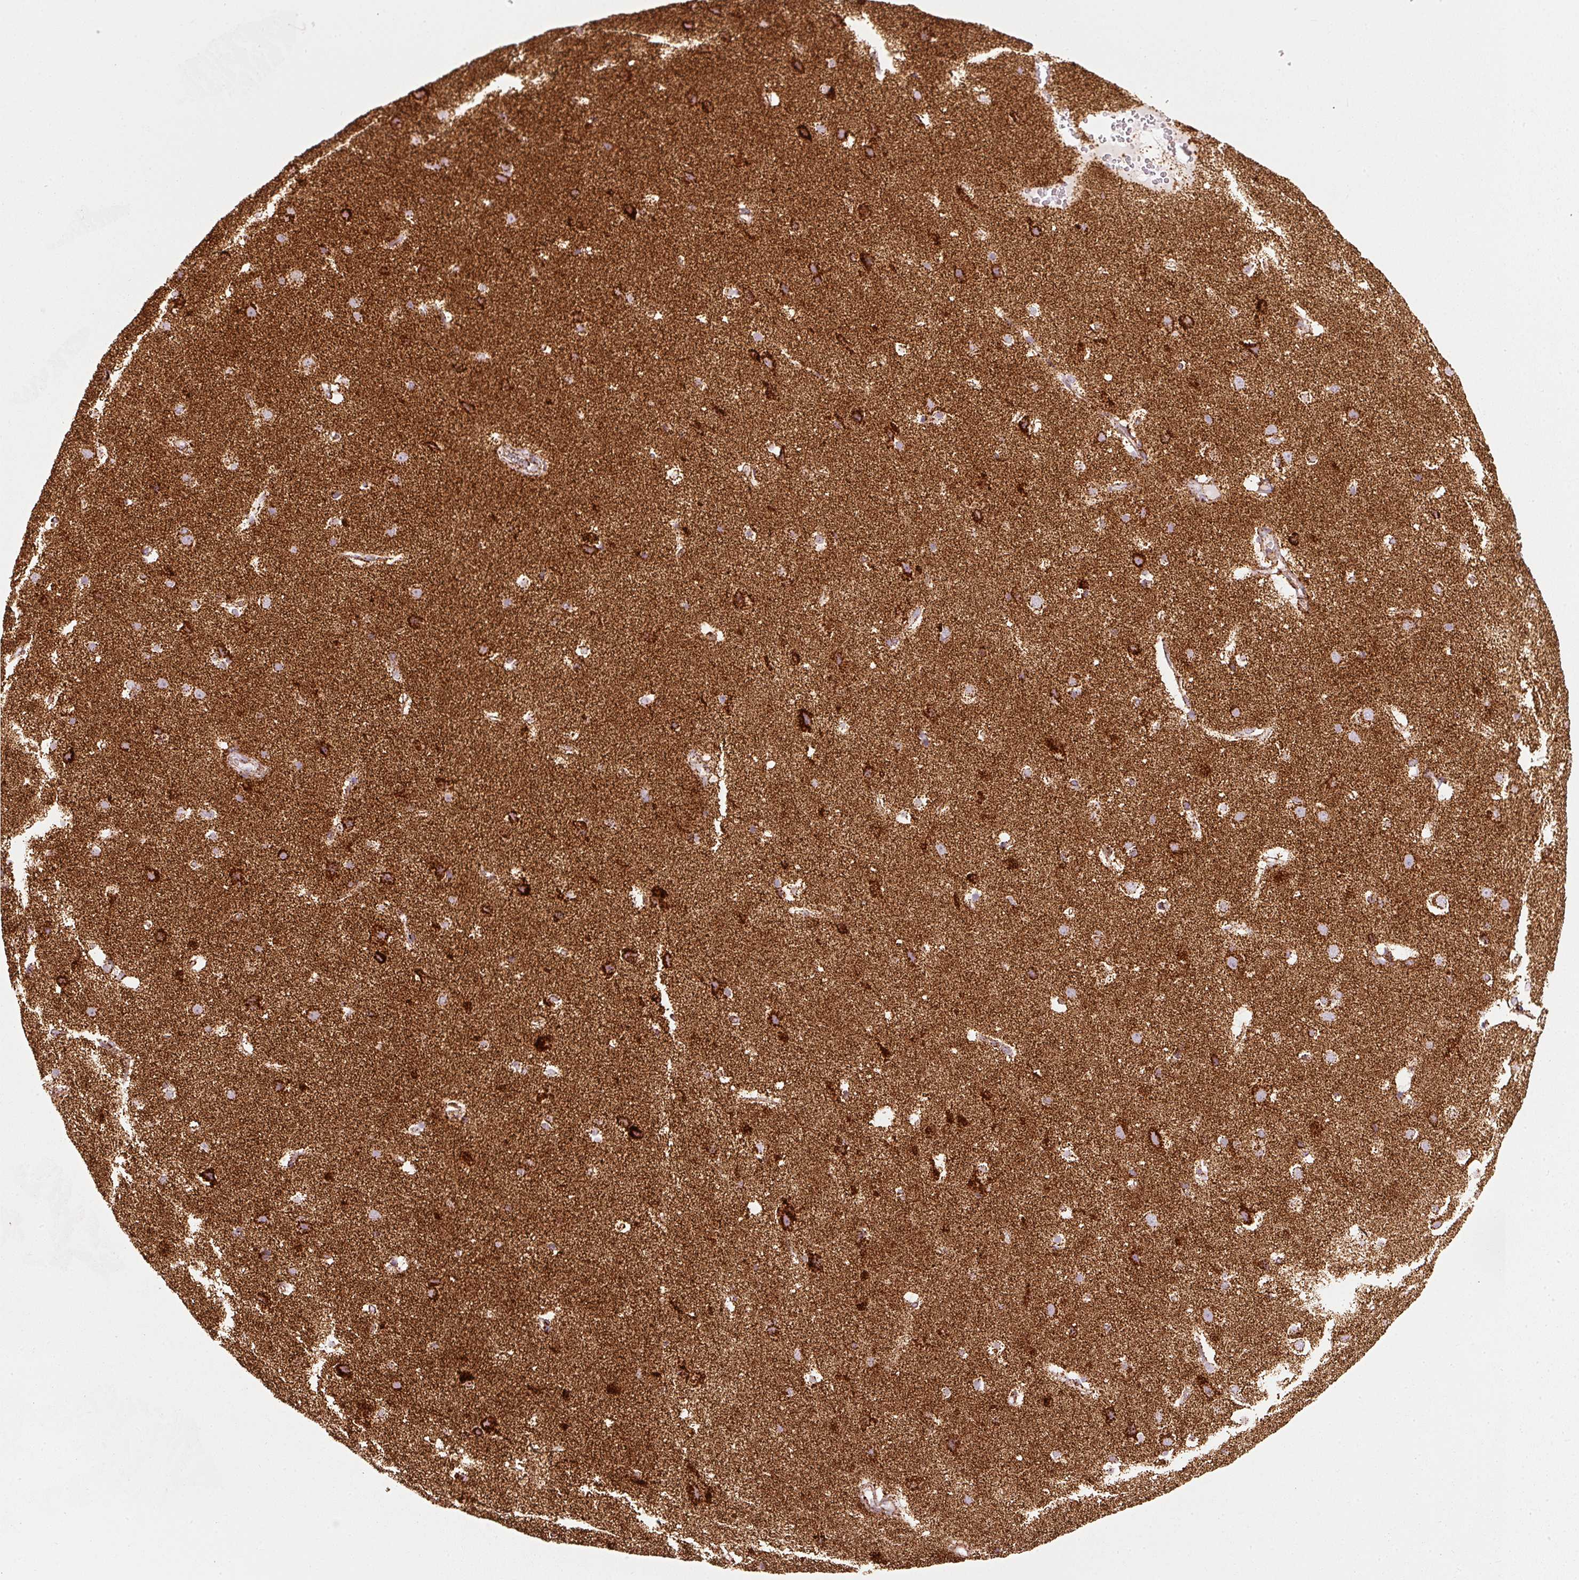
{"staining": {"intensity": "strong", "quantity": ">75%", "location": "cytoplasmic/membranous"}, "tissue": "cerebral cortex", "cell_type": "Endothelial cells", "image_type": "normal", "snomed": [{"axis": "morphology", "description": "Normal tissue, NOS"}, {"axis": "topography", "description": "Cerebral cortex"}], "caption": "High-magnification brightfield microscopy of normal cerebral cortex stained with DAB (3,3'-diaminobenzidine) (brown) and counterstained with hematoxylin (blue). endothelial cells exhibit strong cytoplasmic/membranous positivity is seen in about>75% of cells. (DAB = brown stain, brightfield microscopy at high magnification).", "gene": "UQCRC1", "patient": {"sex": "male", "age": 37}}